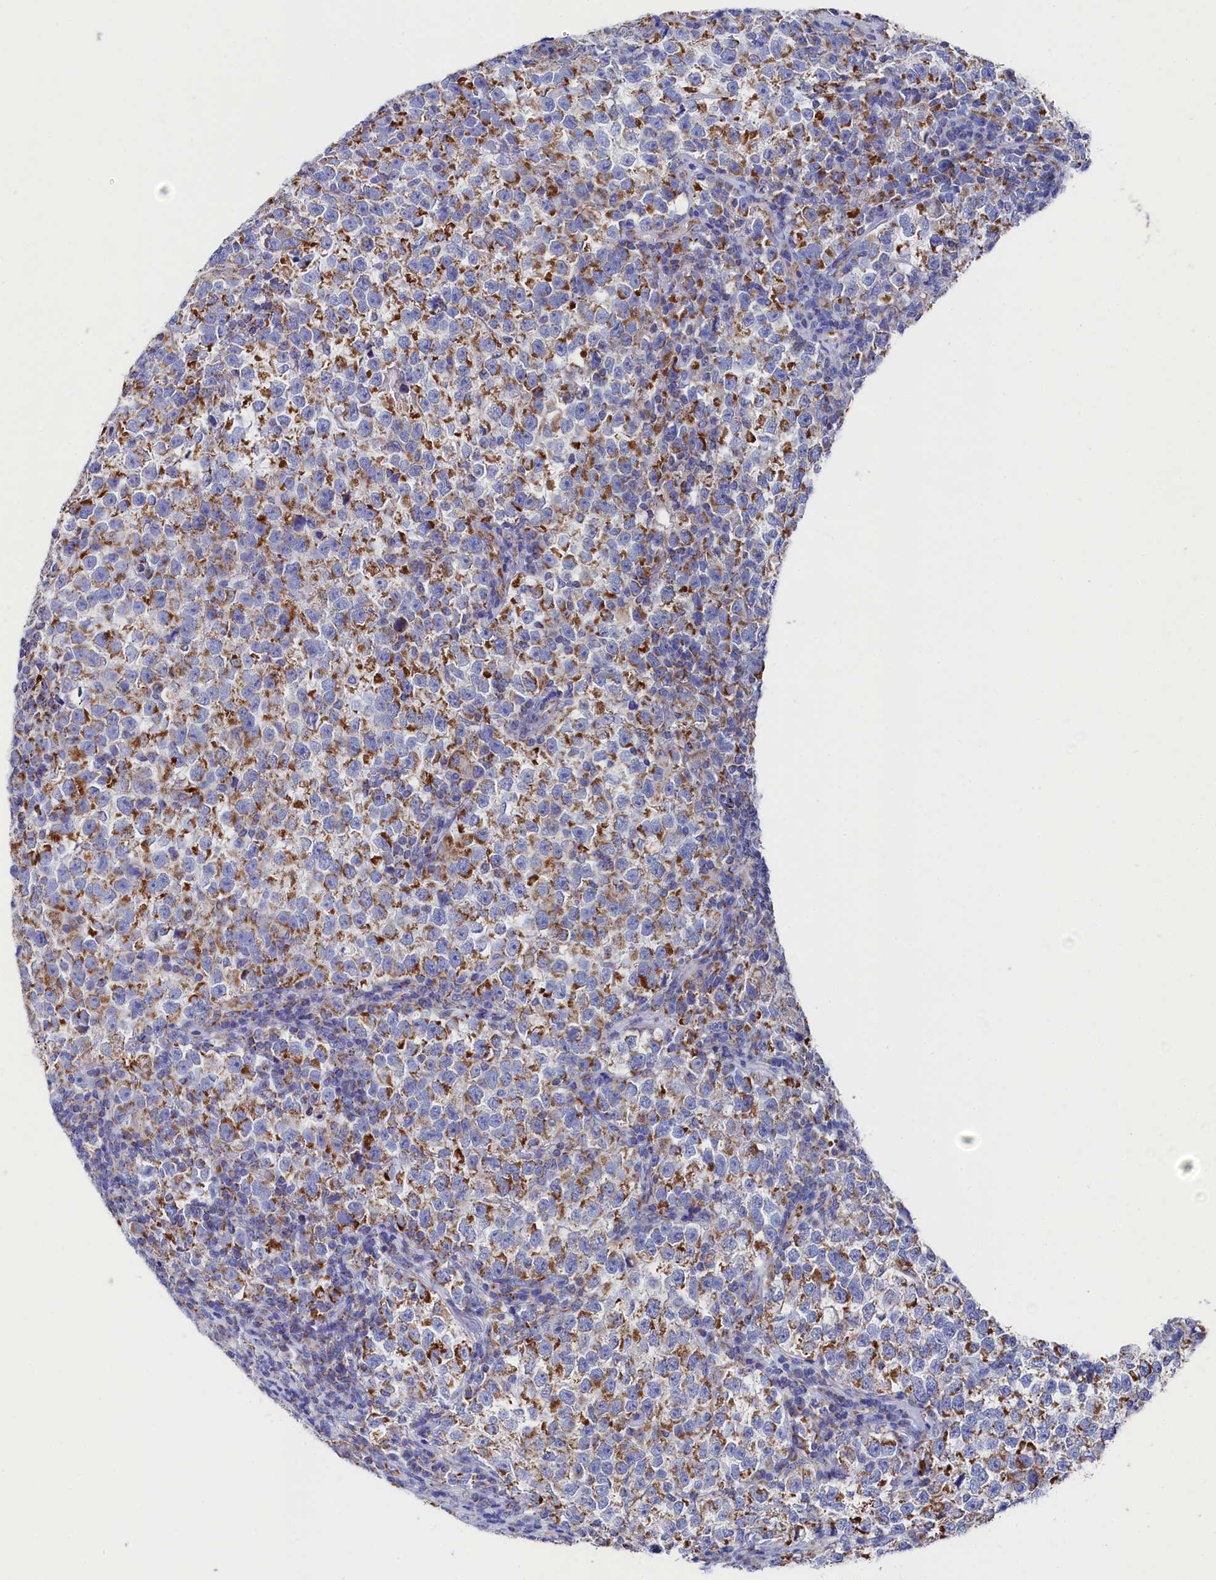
{"staining": {"intensity": "moderate", "quantity": "25%-75%", "location": "cytoplasmic/membranous"}, "tissue": "testis cancer", "cell_type": "Tumor cells", "image_type": "cancer", "snomed": [{"axis": "morphology", "description": "Normal tissue, NOS"}, {"axis": "morphology", "description": "Seminoma, NOS"}, {"axis": "topography", "description": "Testis"}], "caption": "Protein staining displays moderate cytoplasmic/membranous staining in about 25%-75% of tumor cells in testis seminoma.", "gene": "MMAB", "patient": {"sex": "male", "age": 43}}